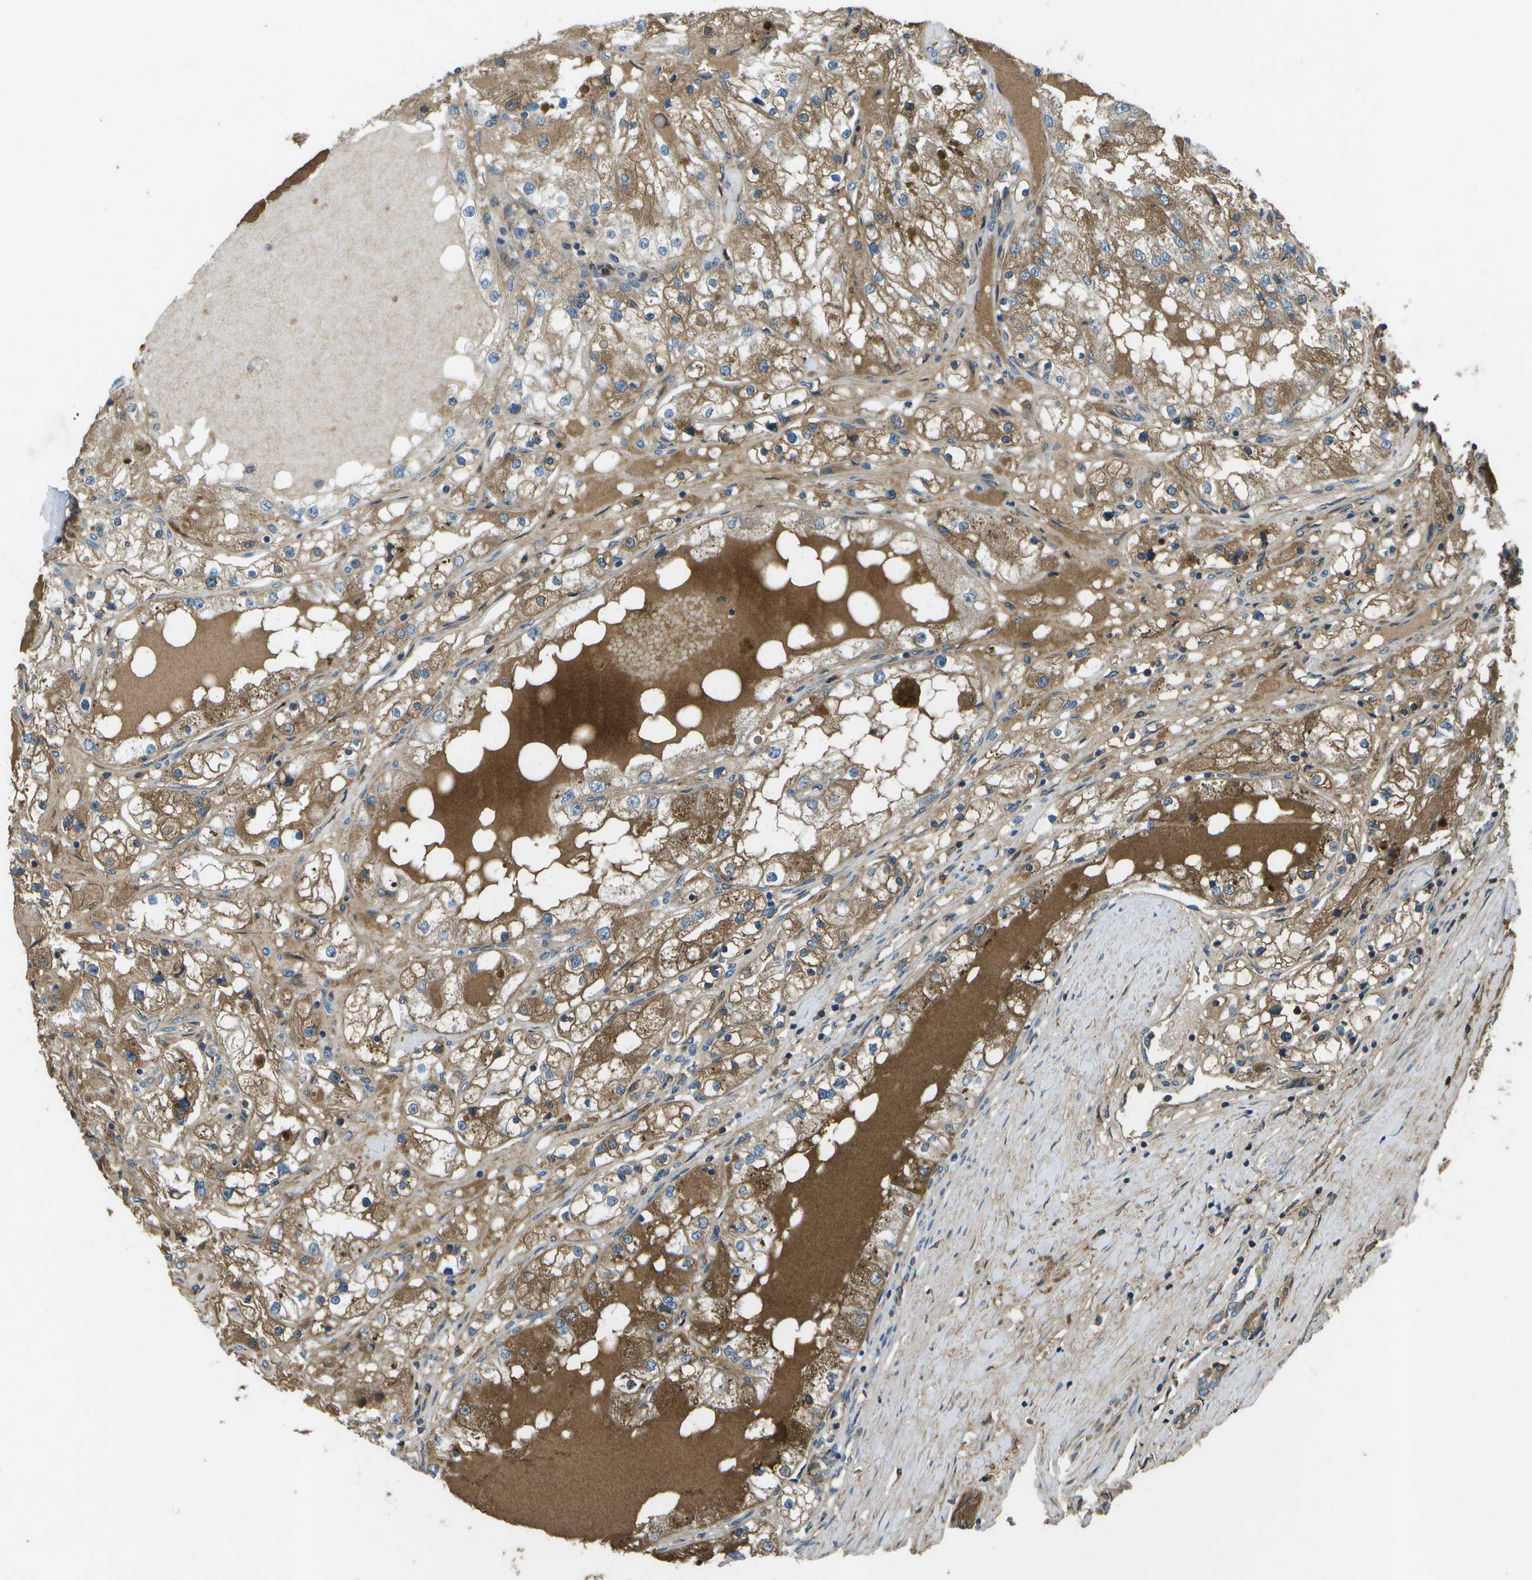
{"staining": {"intensity": "moderate", "quantity": ">75%", "location": "cytoplasmic/membranous"}, "tissue": "renal cancer", "cell_type": "Tumor cells", "image_type": "cancer", "snomed": [{"axis": "morphology", "description": "Adenocarcinoma, NOS"}, {"axis": "topography", "description": "Kidney"}], "caption": "Renal cancer stained with immunohistochemistry shows moderate cytoplasmic/membranous staining in about >75% of tumor cells. The staining was performed using DAB (3,3'-diaminobenzidine), with brown indicating positive protein expression. Nuclei are stained blue with hematoxylin.", "gene": "PXYLP1", "patient": {"sex": "male", "age": 68}}